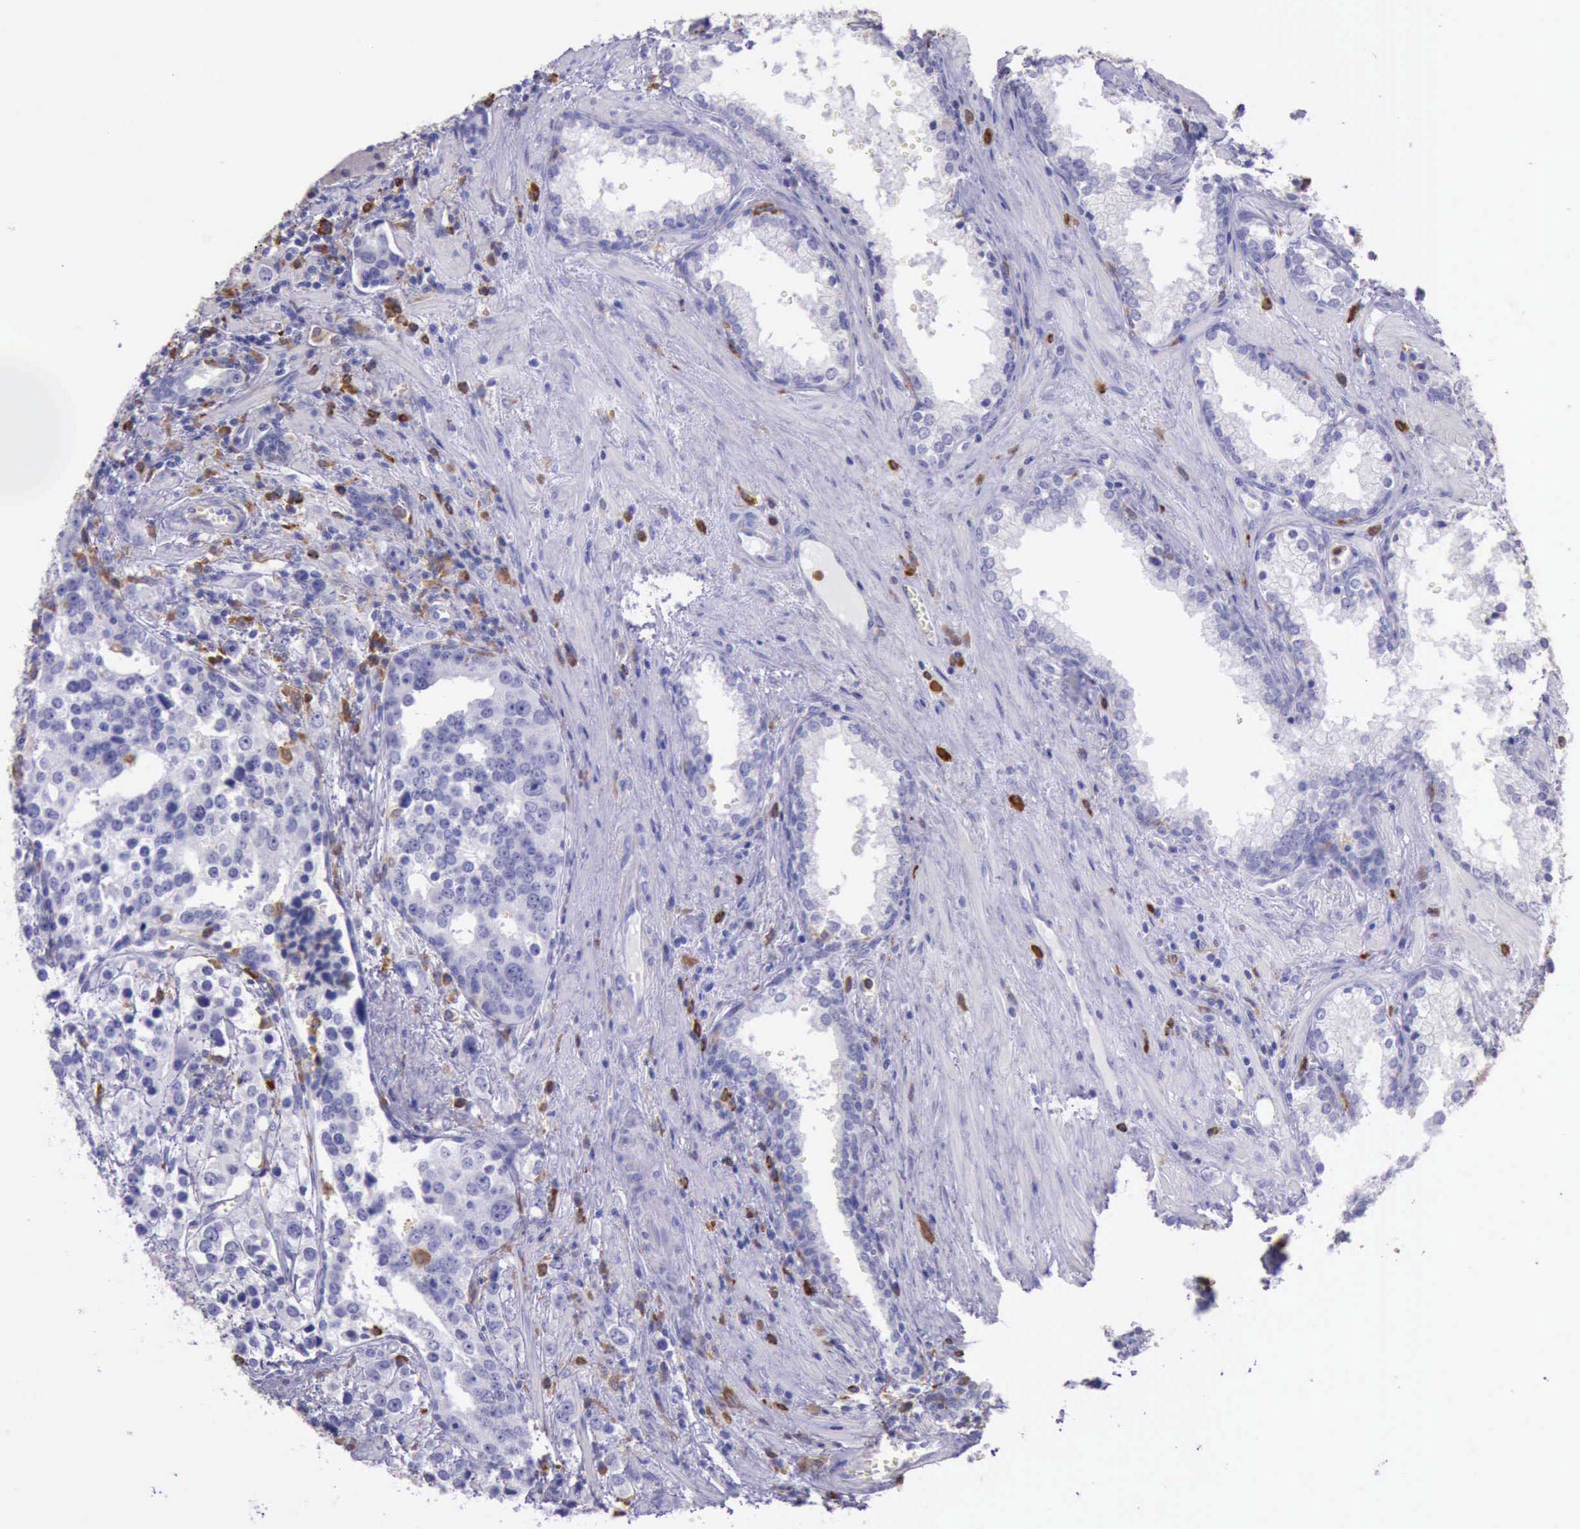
{"staining": {"intensity": "negative", "quantity": "none", "location": "none"}, "tissue": "prostate cancer", "cell_type": "Tumor cells", "image_type": "cancer", "snomed": [{"axis": "morphology", "description": "Adenocarcinoma, High grade"}, {"axis": "topography", "description": "Prostate"}], "caption": "A high-resolution micrograph shows immunohistochemistry staining of prostate high-grade adenocarcinoma, which demonstrates no significant staining in tumor cells.", "gene": "BTK", "patient": {"sex": "male", "age": 71}}